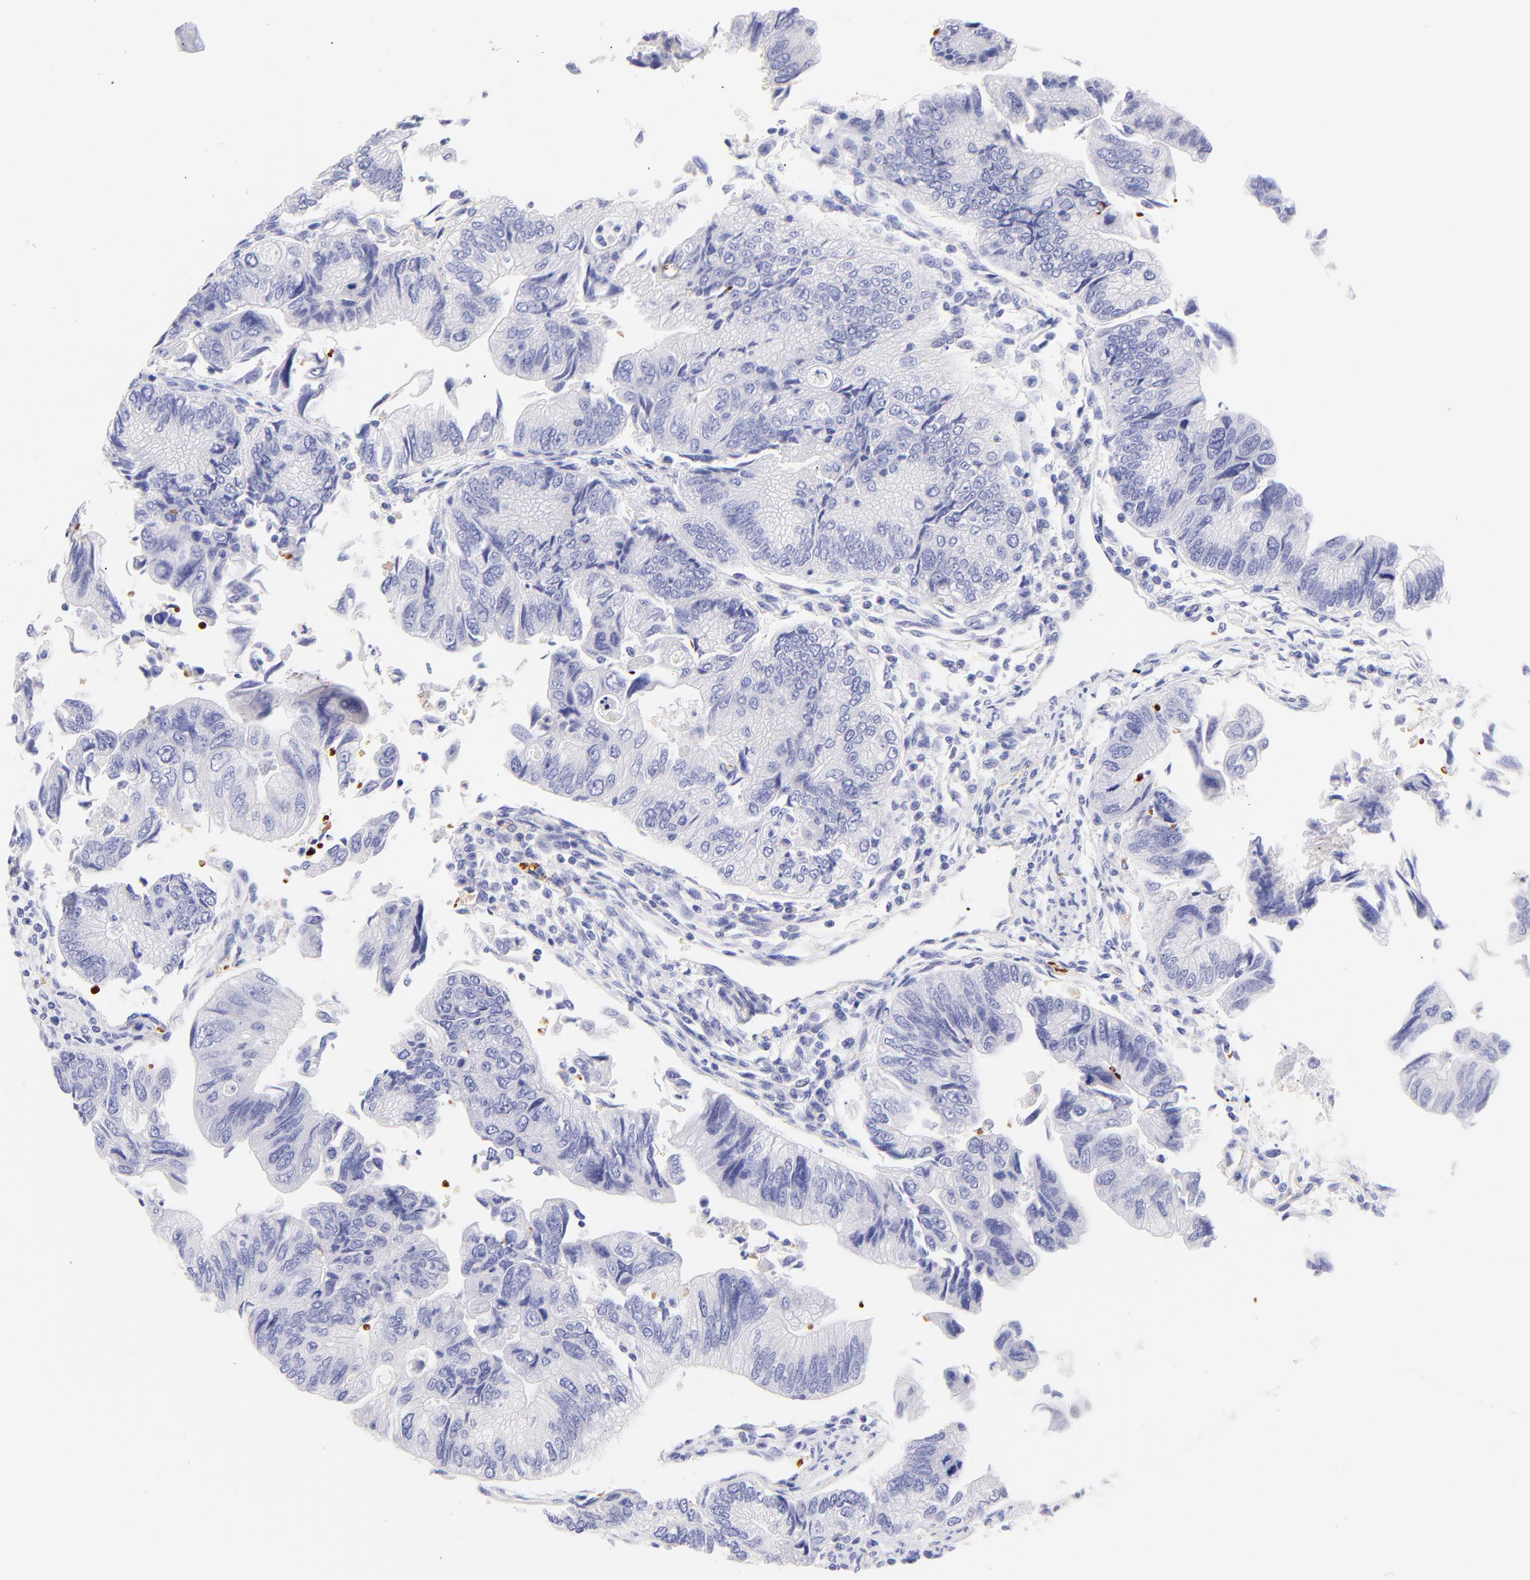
{"staining": {"intensity": "negative", "quantity": "none", "location": "none"}, "tissue": "colorectal cancer", "cell_type": "Tumor cells", "image_type": "cancer", "snomed": [{"axis": "morphology", "description": "Adenocarcinoma, NOS"}, {"axis": "topography", "description": "Colon"}], "caption": "Colorectal cancer was stained to show a protein in brown. There is no significant positivity in tumor cells.", "gene": "FRMPD3", "patient": {"sex": "female", "age": 11}}